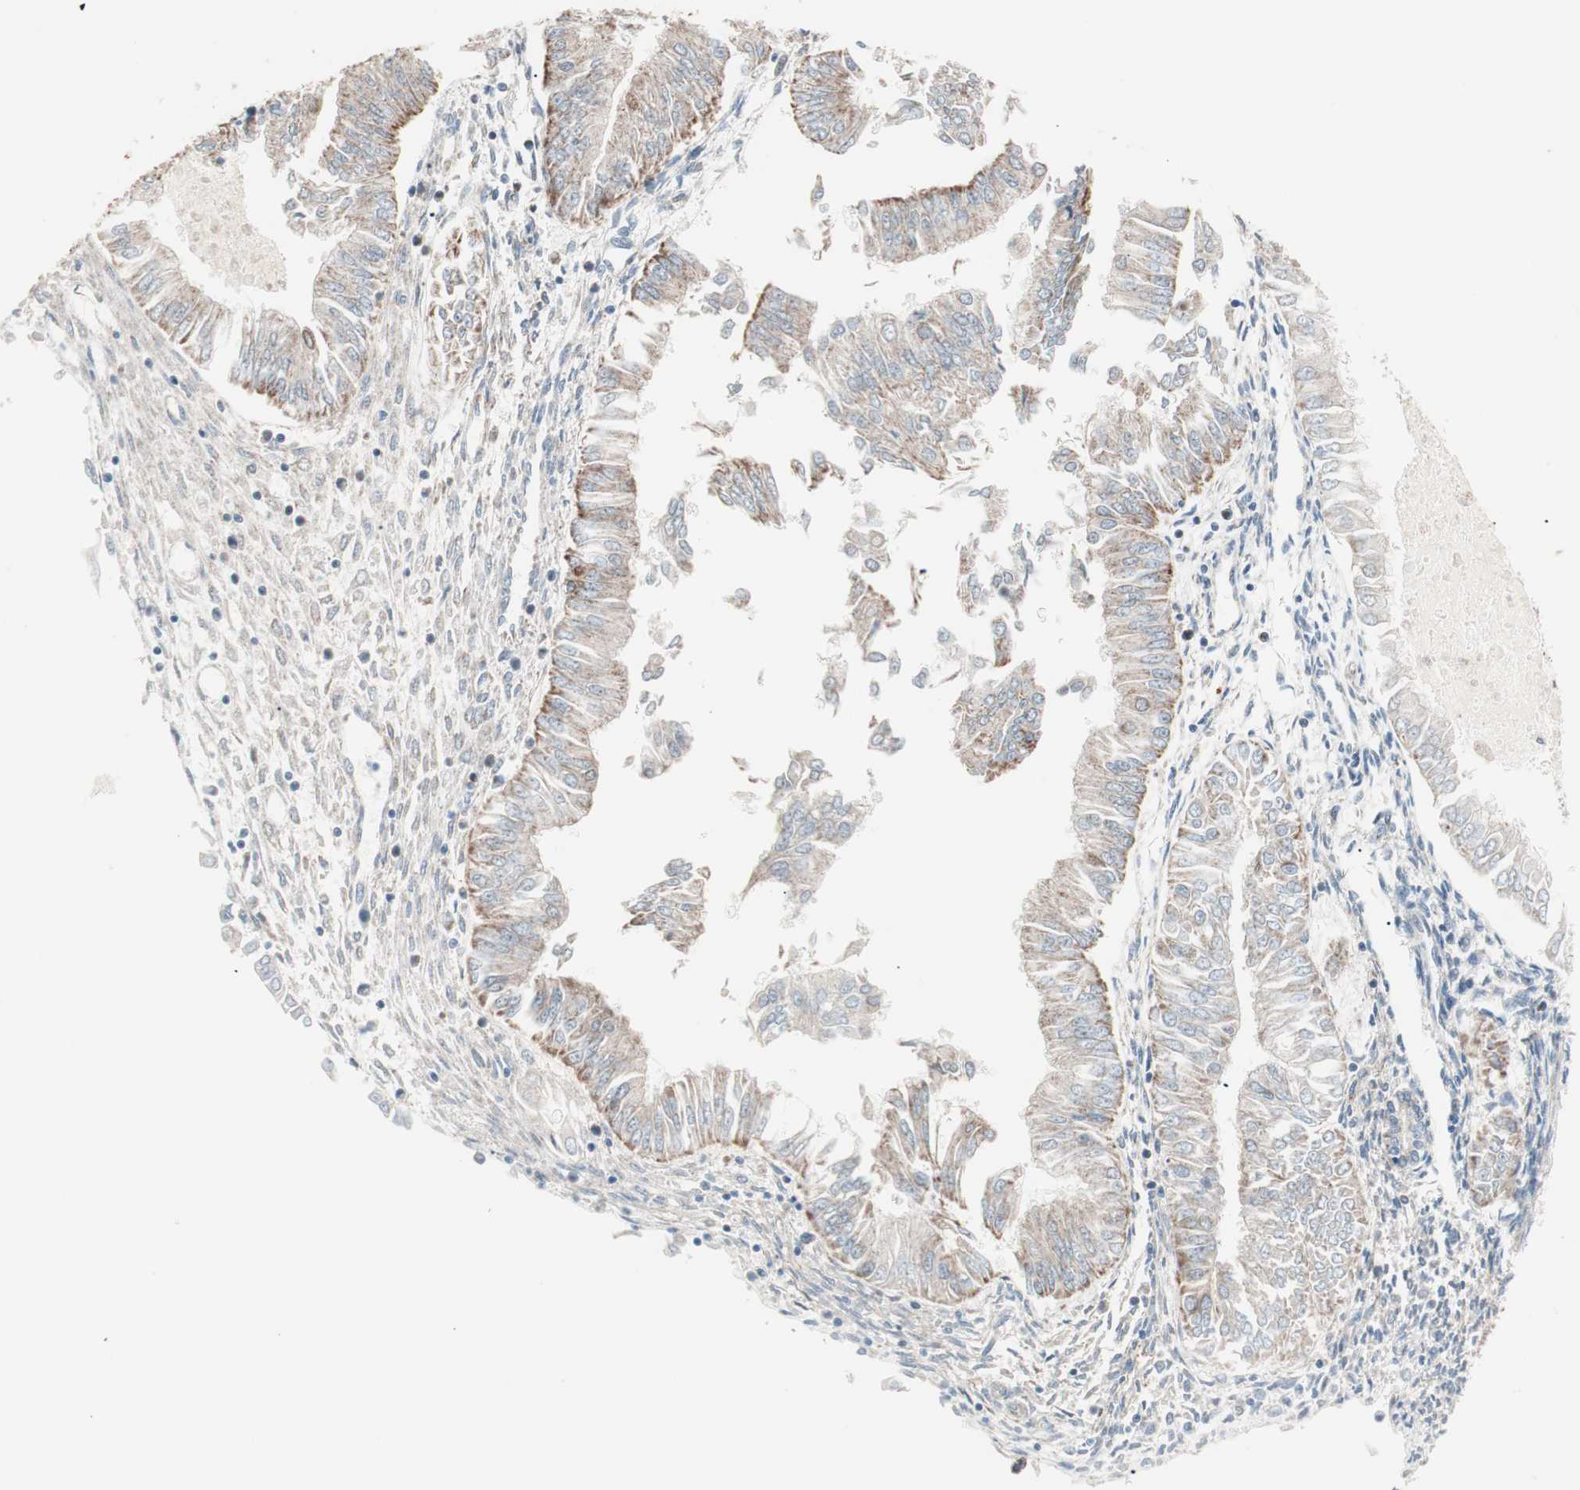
{"staining": {"intensity": "strong", "quantity": ">75%", "location": "cytoplasmic/membranous"}, "tissue": "endometrial cancer", "cell_type": "Tumor cells", "image_type": "cancer", "snomed": [{"axis": "morphology", "description": "Adenocarcinoma, NOS"}, {"axis": "topography", "description": "Endometrium"}], "caption": "Immunohistochemical staining of endometrial adenocarcinoma displays high levels of strong cytoplasmic/membranous positivity in about >75% of tumor cells. The staining is performed using DAB (3,3'-diaminobenzidine) brown chromogen to label protein expression. The nuclei are counter-stained blue using hematoxylin.", "gene": "TOMM20", "patient": {"sex": "female", "age": 53}}